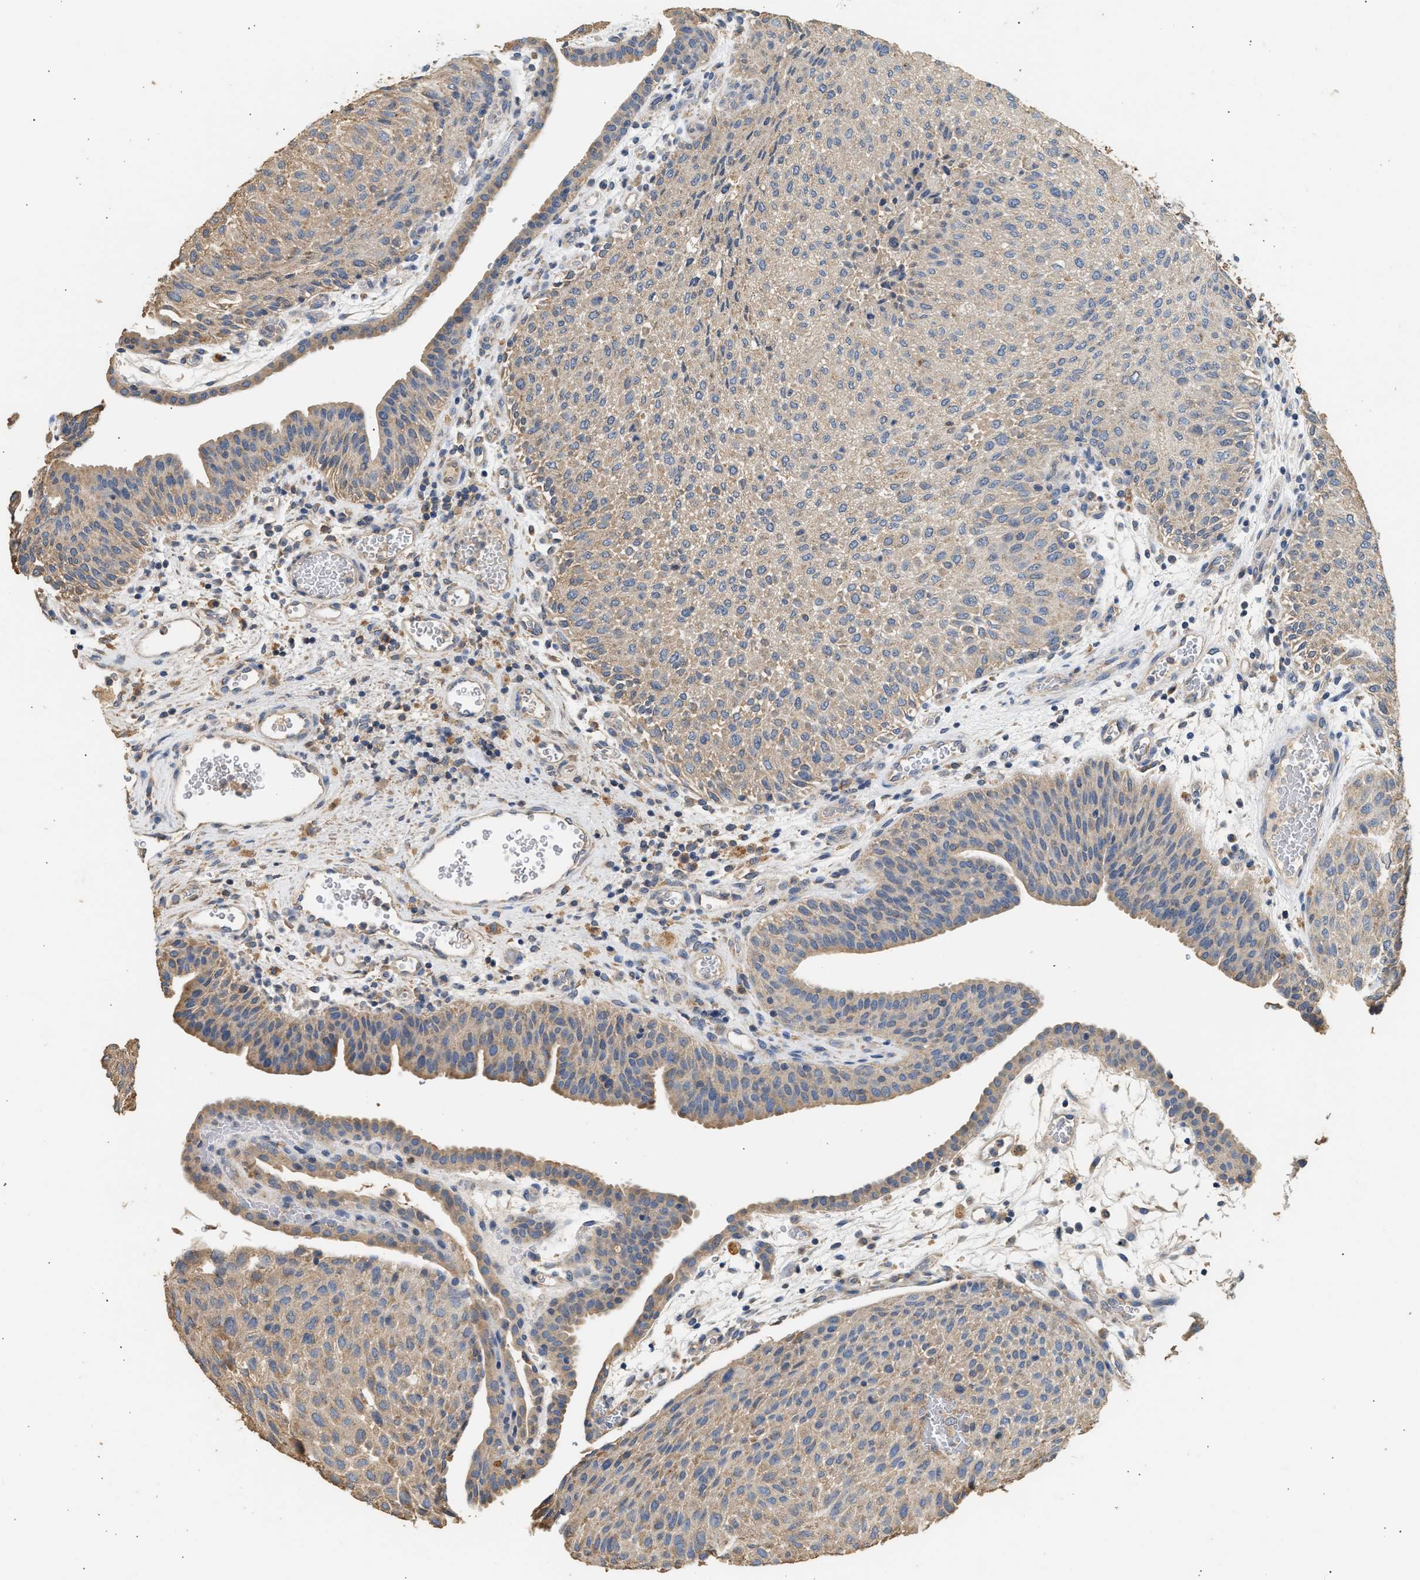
{"staining": {"intensity": "weak", "quantity": "25%-75%", "location": "cytoplasmic/membranous"}, "tissue": "urothelial cancer", "cell_type": "Tumor cells", "image_type": "cancer", "snomed": [{"axis": "morphology", "description": "Urothelial carcinoma, Low grade"}, {"axis": "morphology", "description": "Urothelial carcinoma, High grade"}, {"axis": "topography", "description": "Urinary bladder"}], "caption": "Urothelial cancer stained with DAB immunohistochemistry reveals low levels of weak cytoplasmic/membranous expression in approximately 25%-75% of tumor cells.", "gene": "WDR31", "patient": {"sex": "male", "age": 35}}